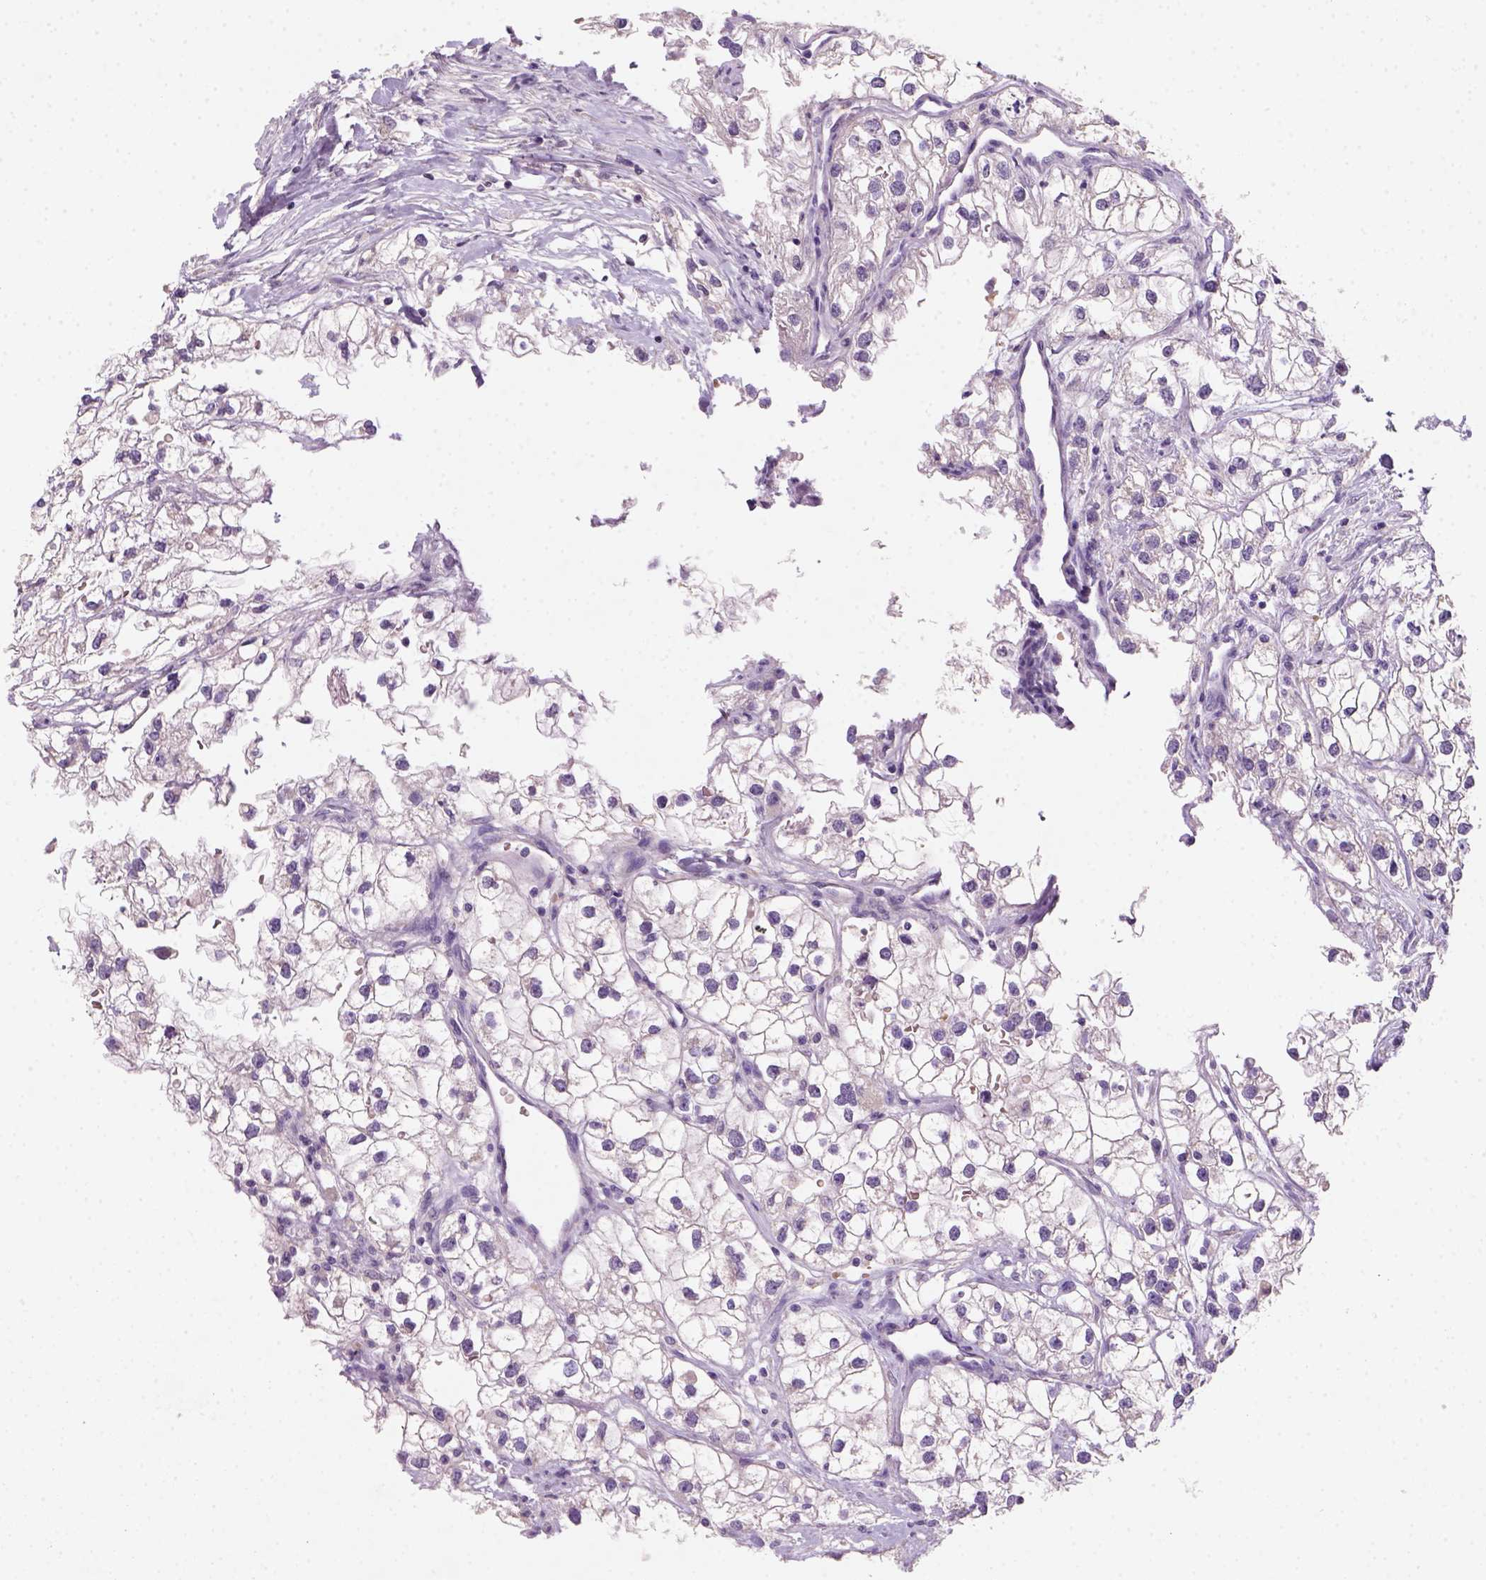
{"staining": {"intensity": "negative", "quantity": "none", "location": "none"}, "tissue": "renal cancer", "cell_type": "Tumor cells", "image_type": "cancer", "snomed": [{"axis": "morphology", "description": "Adenocarcinoma, NOS"}, {"axis": "topography", "description": "Kidney"}], "caption": "IHC of renal cancer (adenocarcinoma) exhibits no expression in tumor cells.", "gene": "ZMAT4", "patient": {"sex": "male", "age": 59}}